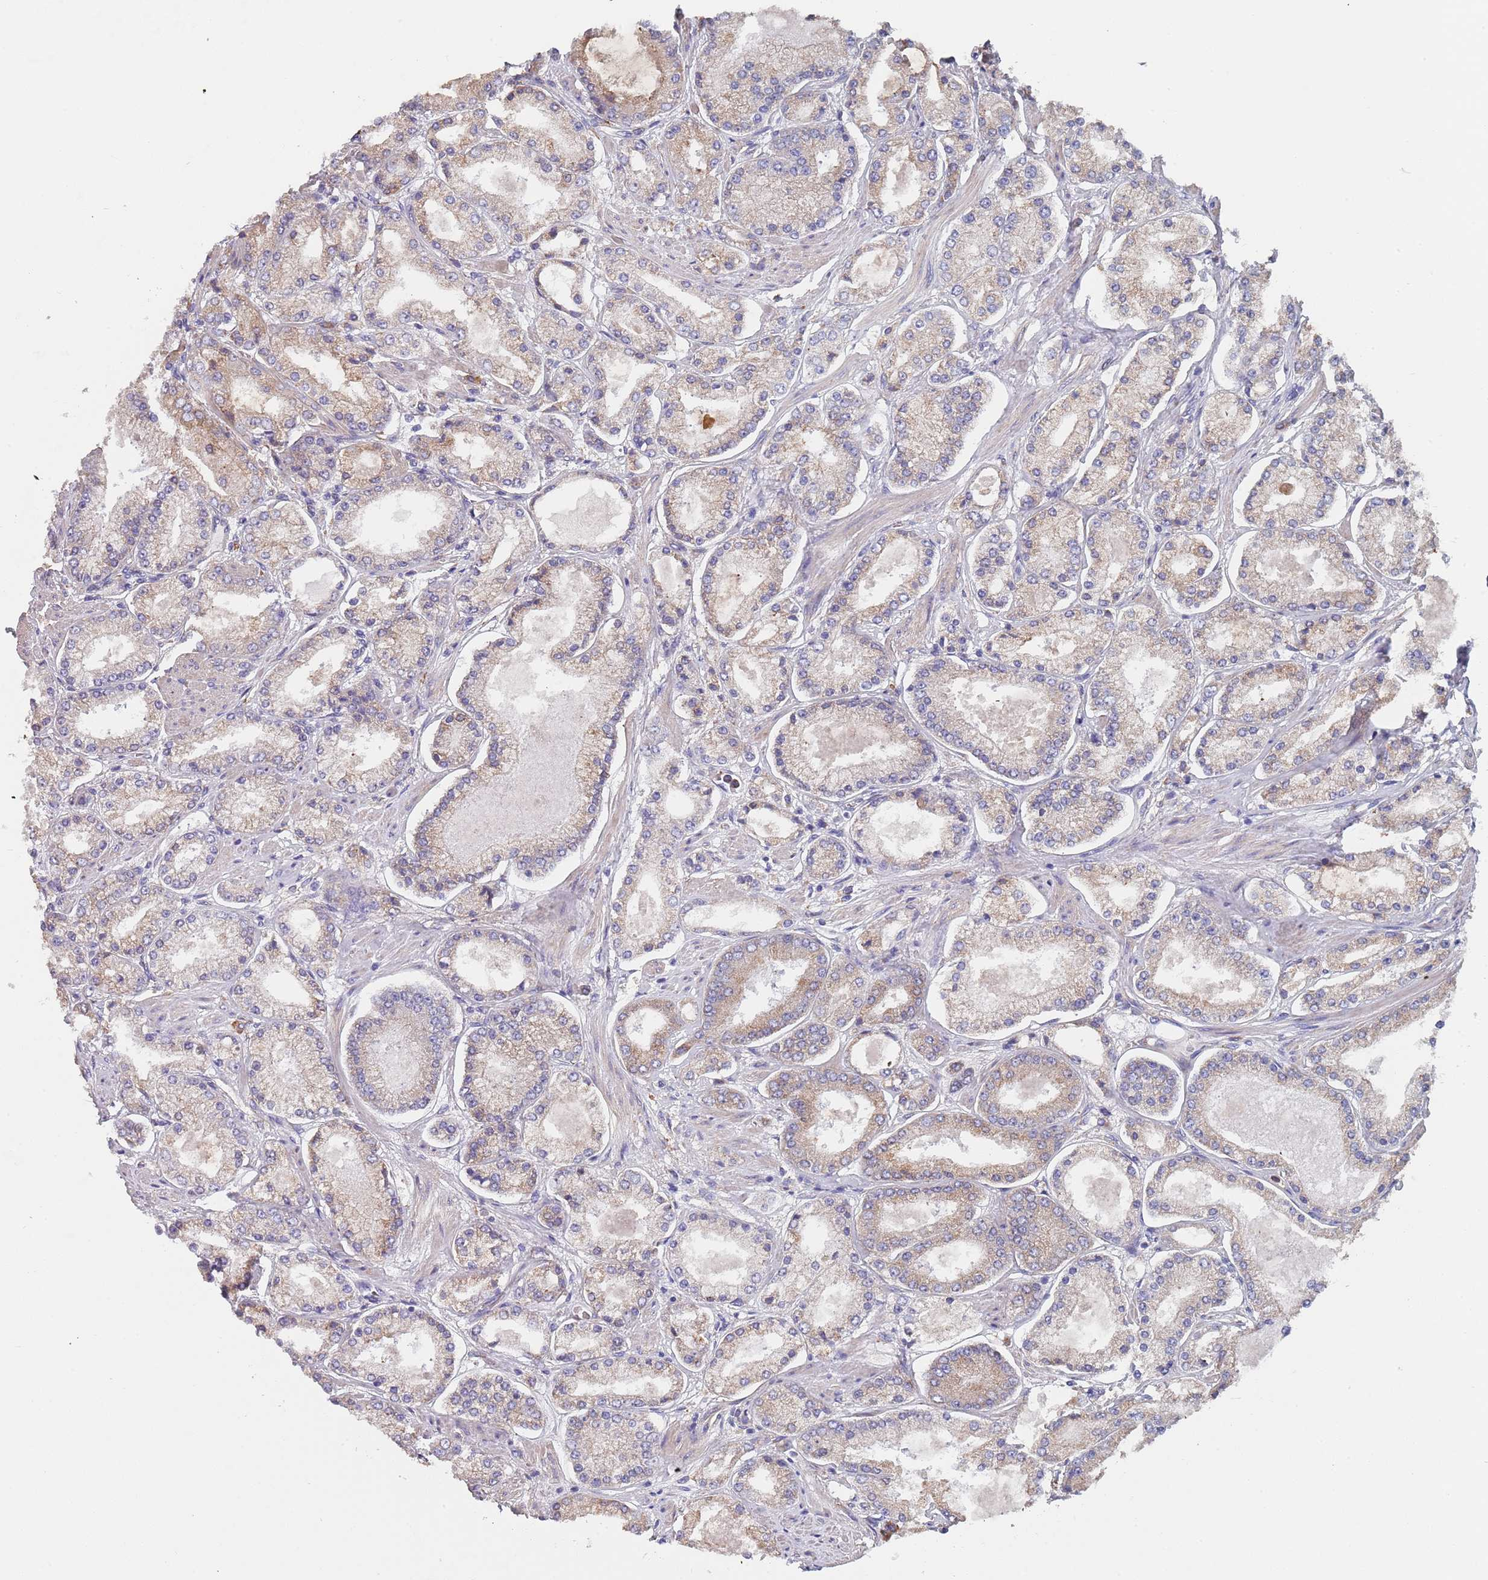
{"staining": {"intensity": "weak", "quantity": "25%-75%", "location": "cytoplasmic/membranous"}, "tissue": "prostate cancer", "cell_type": "Tumor cells", "image_type": "cancer", "snomed": [{"axis": "morphology", "description": "Adenocarcinoma, High grade"}, {"axis": "topography", "description": "Prostate"}], "caption": "Weak cytoplasmic/membranous protein positivity is identified in approximately 25%-75% of tumor cells in prostate adenocarcinoma (high-grade).", "gene": "DCUN1D3", "patient": {"sex": "male", "age": 69}}